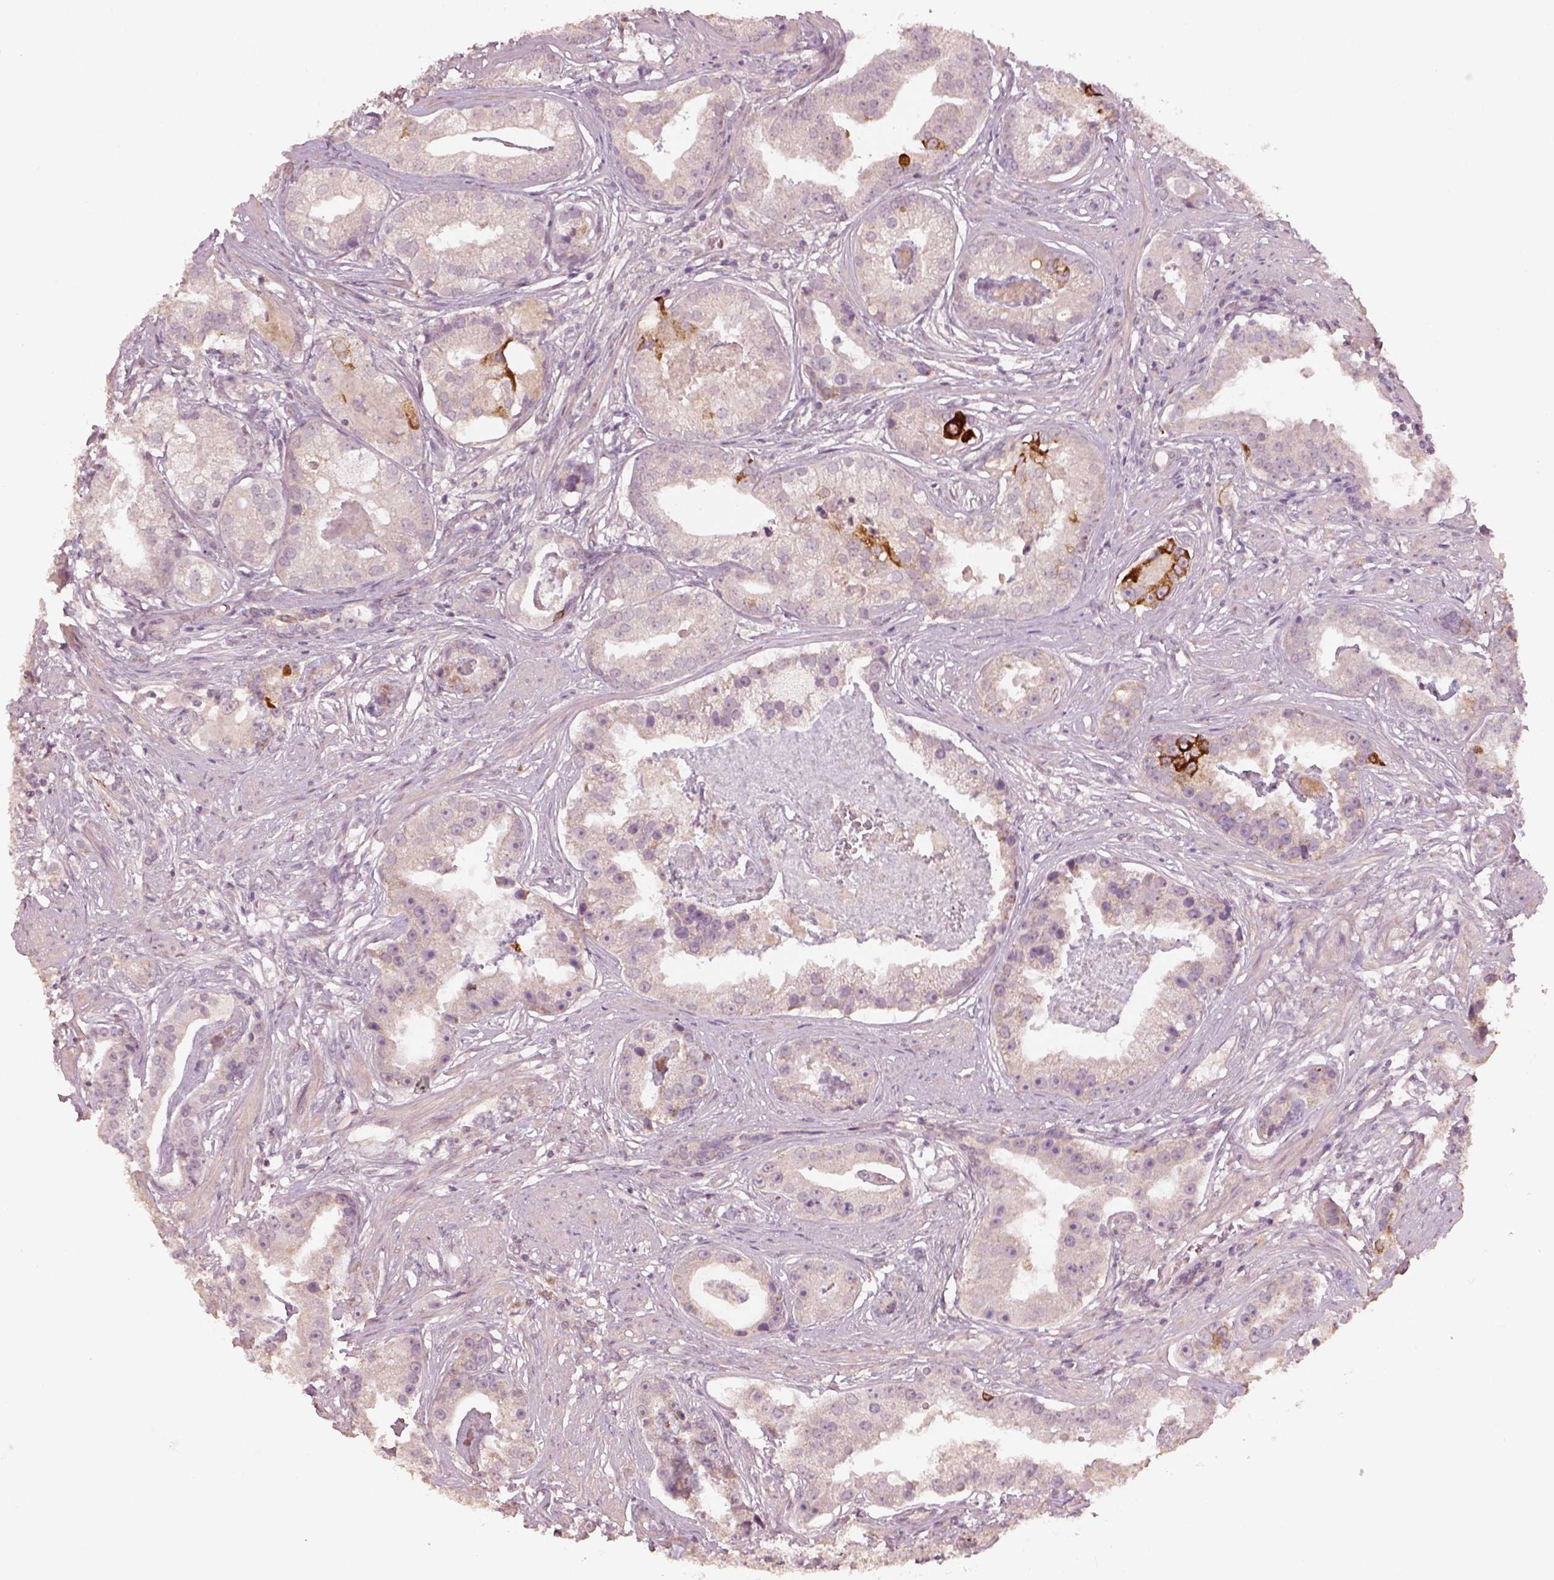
{"staining": {"intensity": "strong", "quantity": "<25%", "location": "cytoplasmic/membranous"}, "tissue": "prostate cancer", "cell_type": "Tumor cells", "image_type": "cancer", "snomed": [{"axis": "morphology", "description": "Adenocarcinoma, NOS"}, {"axis": "topography", "description": "Prostate and seminal vesicle, NOS"}, {"axis": "topography", "description": "Prostate"}], "caption": "Prostate cancer (adenocarcinoma) was stained to show a protein in brown. There is medium levels of strong cytoplasmic/membranous expression in about <25% of tumor cells.", "gene": "LAMC2", "patient": {"sex": "male", "age": 44}}